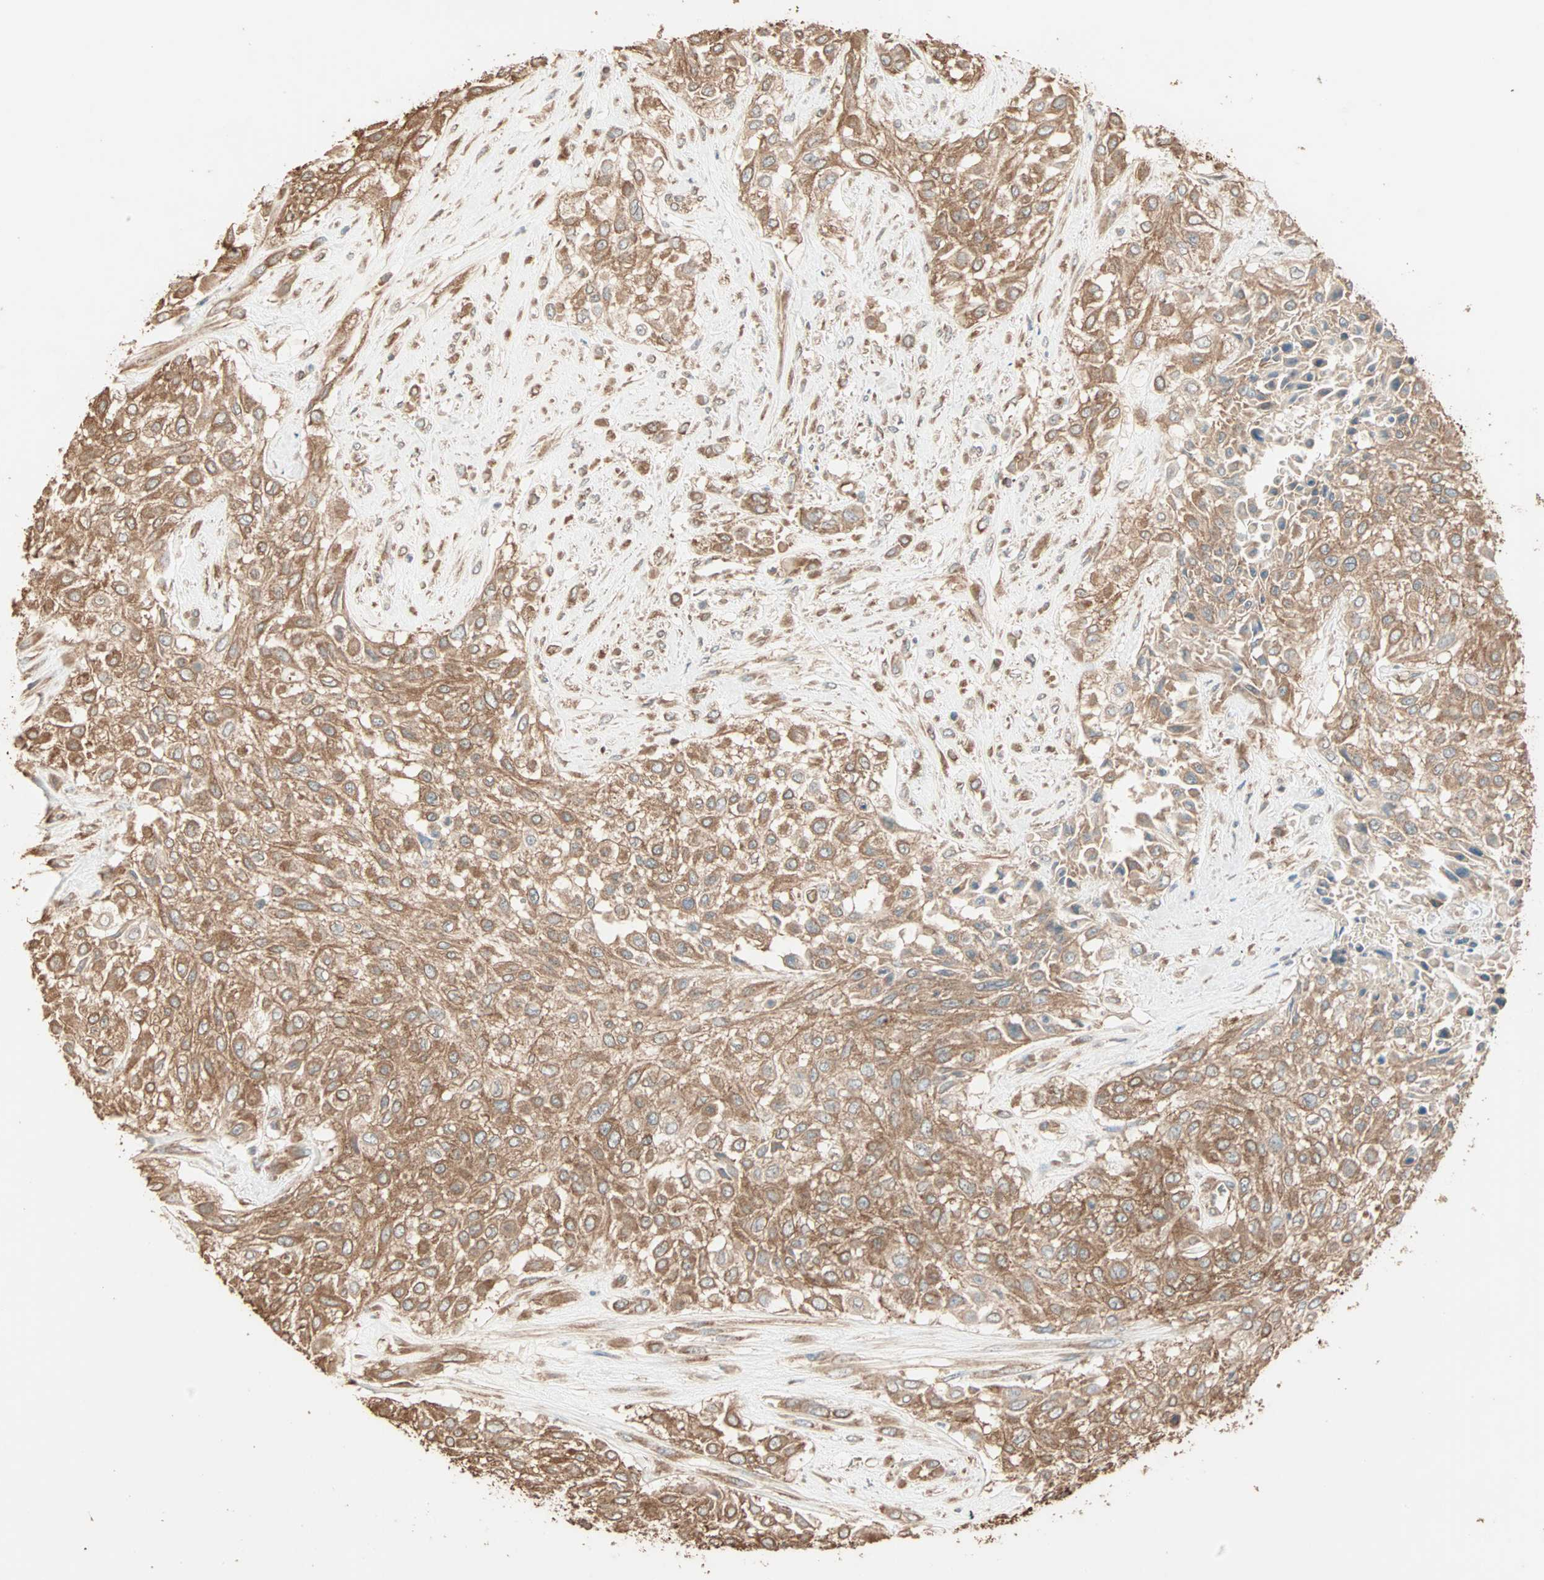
{"staining": {"intensity": "moderate", "quantity": ">75%", "location": "cytoplasmic/membranous"}, "tissue": "urothelial cancer", "cell_type": "Tumor cells", "image_type": "cancer", "snomed": [{"axis": "morphology", "description": "Urothelial carcinoma, High grade"}, {"axis": "topography", "description": "Urinary bladder"}], "caption": "A histopathology image of human urothelial cancer stained for a protein exhibits moderate cytoplasmic/membranous brown staining in tumor cells. The protein of interest is shown in brown color, while the nuclei are stained blue.", "gene": "EIF4G2", "patient": {"sex": "male", "age": 57}}